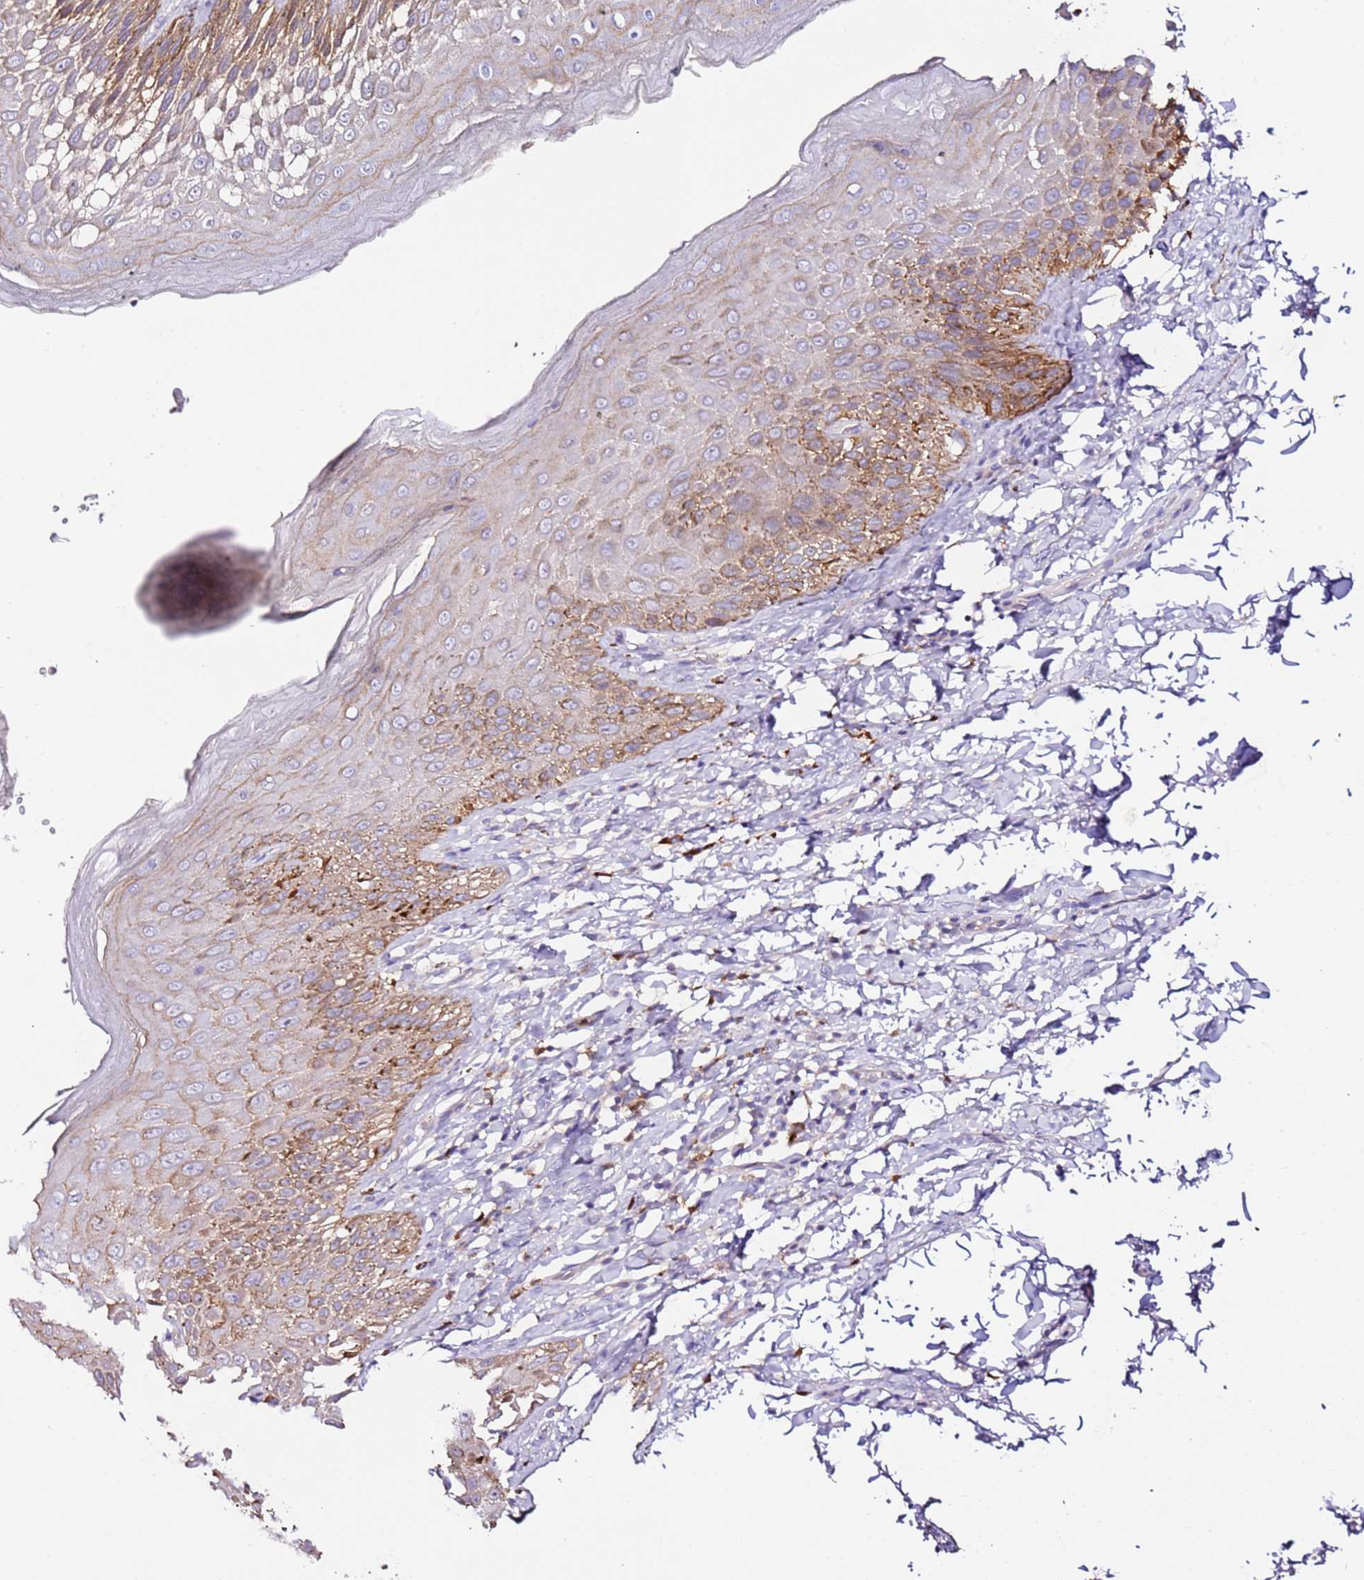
{"staining": {"intensity": "moderate", "quantity": "25%-75%", "location": "cytoplasmic/membranous"}, "tissue": "skin", "cell_type": "Epidermal cells", "image_type": "normal", "snomed": [{"axis": "morphology", "description": "Normal tissue, NOS"}, {"axis": "topography", "description": "Anal"}], "caption": "Protein expression by immunohistochemistry (IHC) exhibits moderate cytoplasmic/membranous positivity in approximately 25%-75% of epidermal cells in benign skin.", "gene": "FLVCR1", "patient": {"sex": "male", "age": 44}}